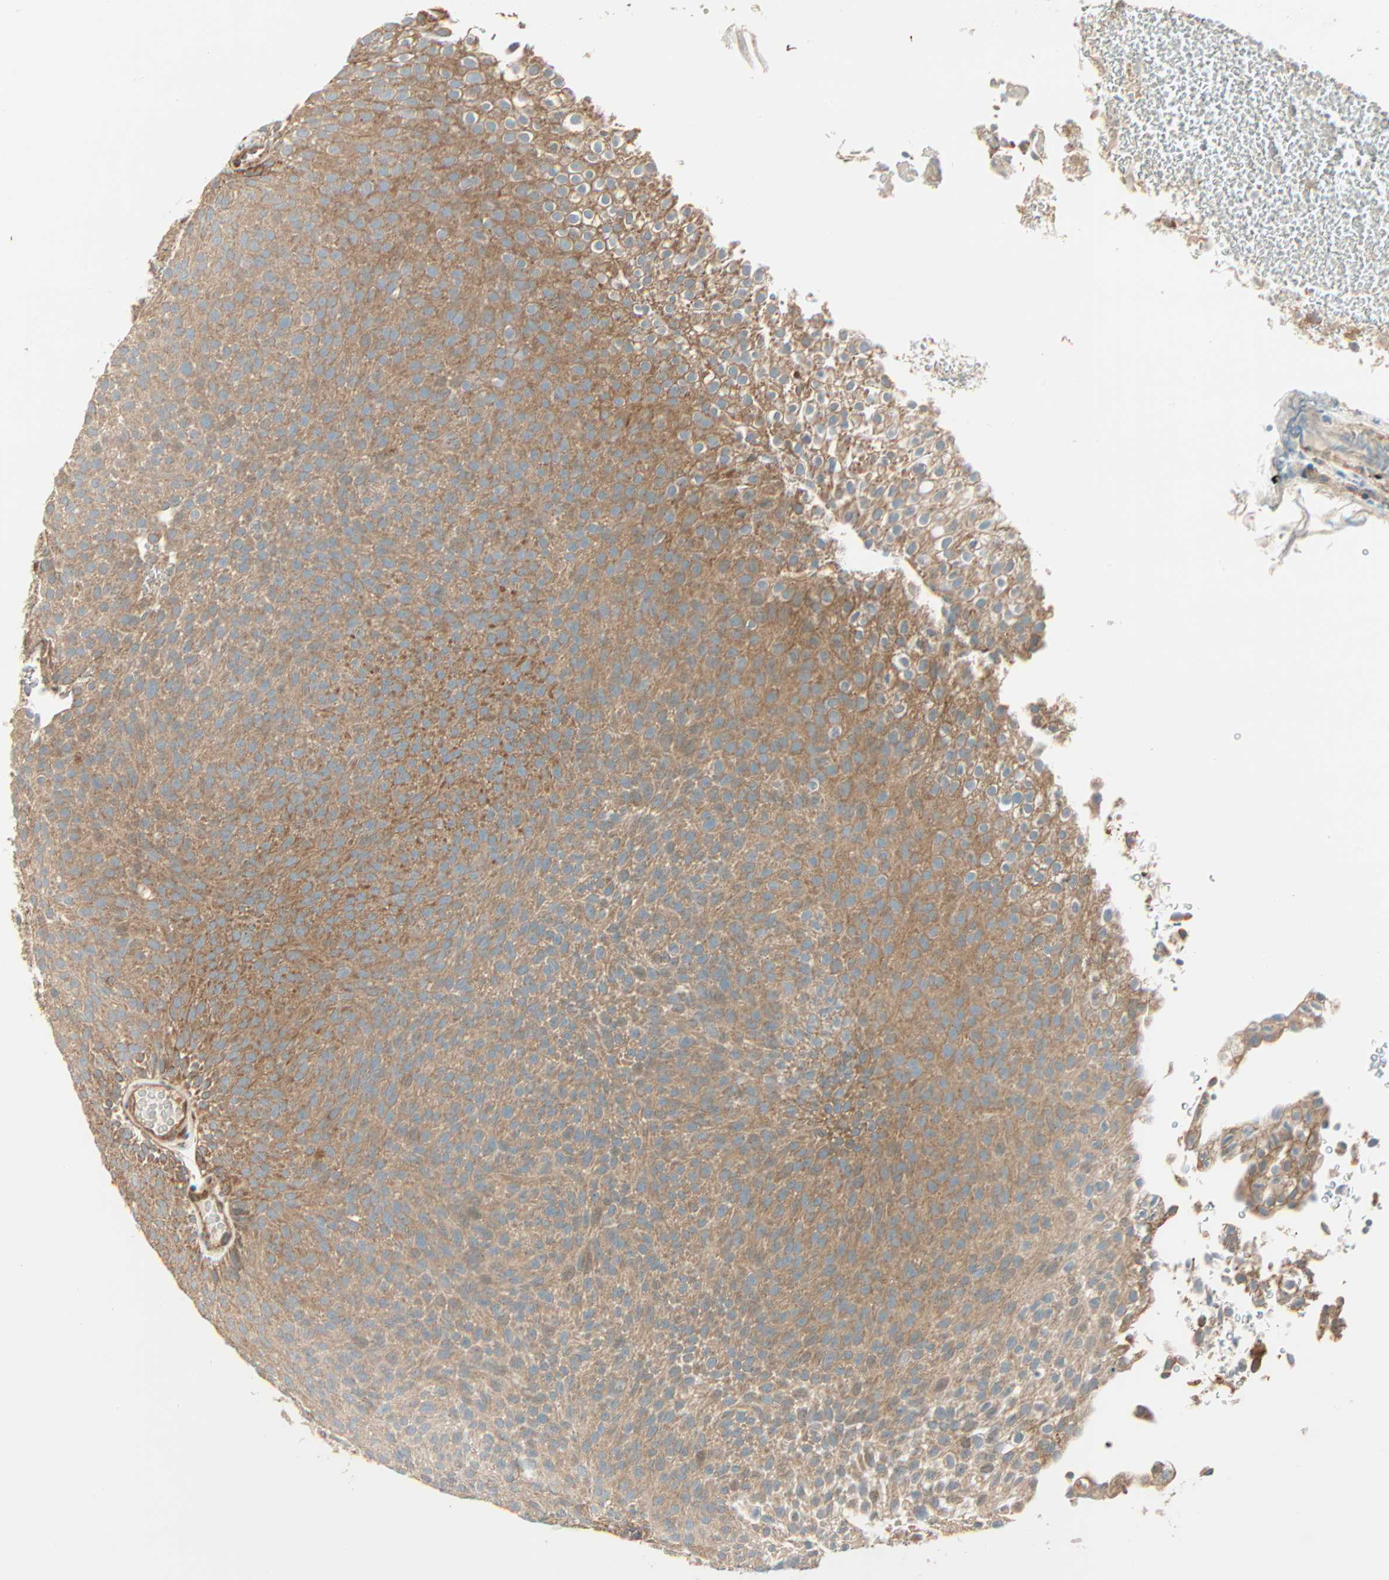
{"staining": {"intensity": "strong", "quantity": ">75%", "location": "cytoplasmic/membranous"}, "tissue": "urothelial cancer", "cell_type": "Tumor cells", "image_type": "cancer", "snomed": [{"axis": "morphology", "description": "Urothelial carcinoma, Low grade"}, {"axis": "topography", "description": "Urinary bladder"}], "caption": "This photomicrograph exhibits immunohistochemistry (IHC) staining of urothelial cancer, with high strong cytoplasmic/membranous expression in about >75% of tumor cells.", "gene": "PNPLA6", "patient": {"sex": "male", "age": 78}}